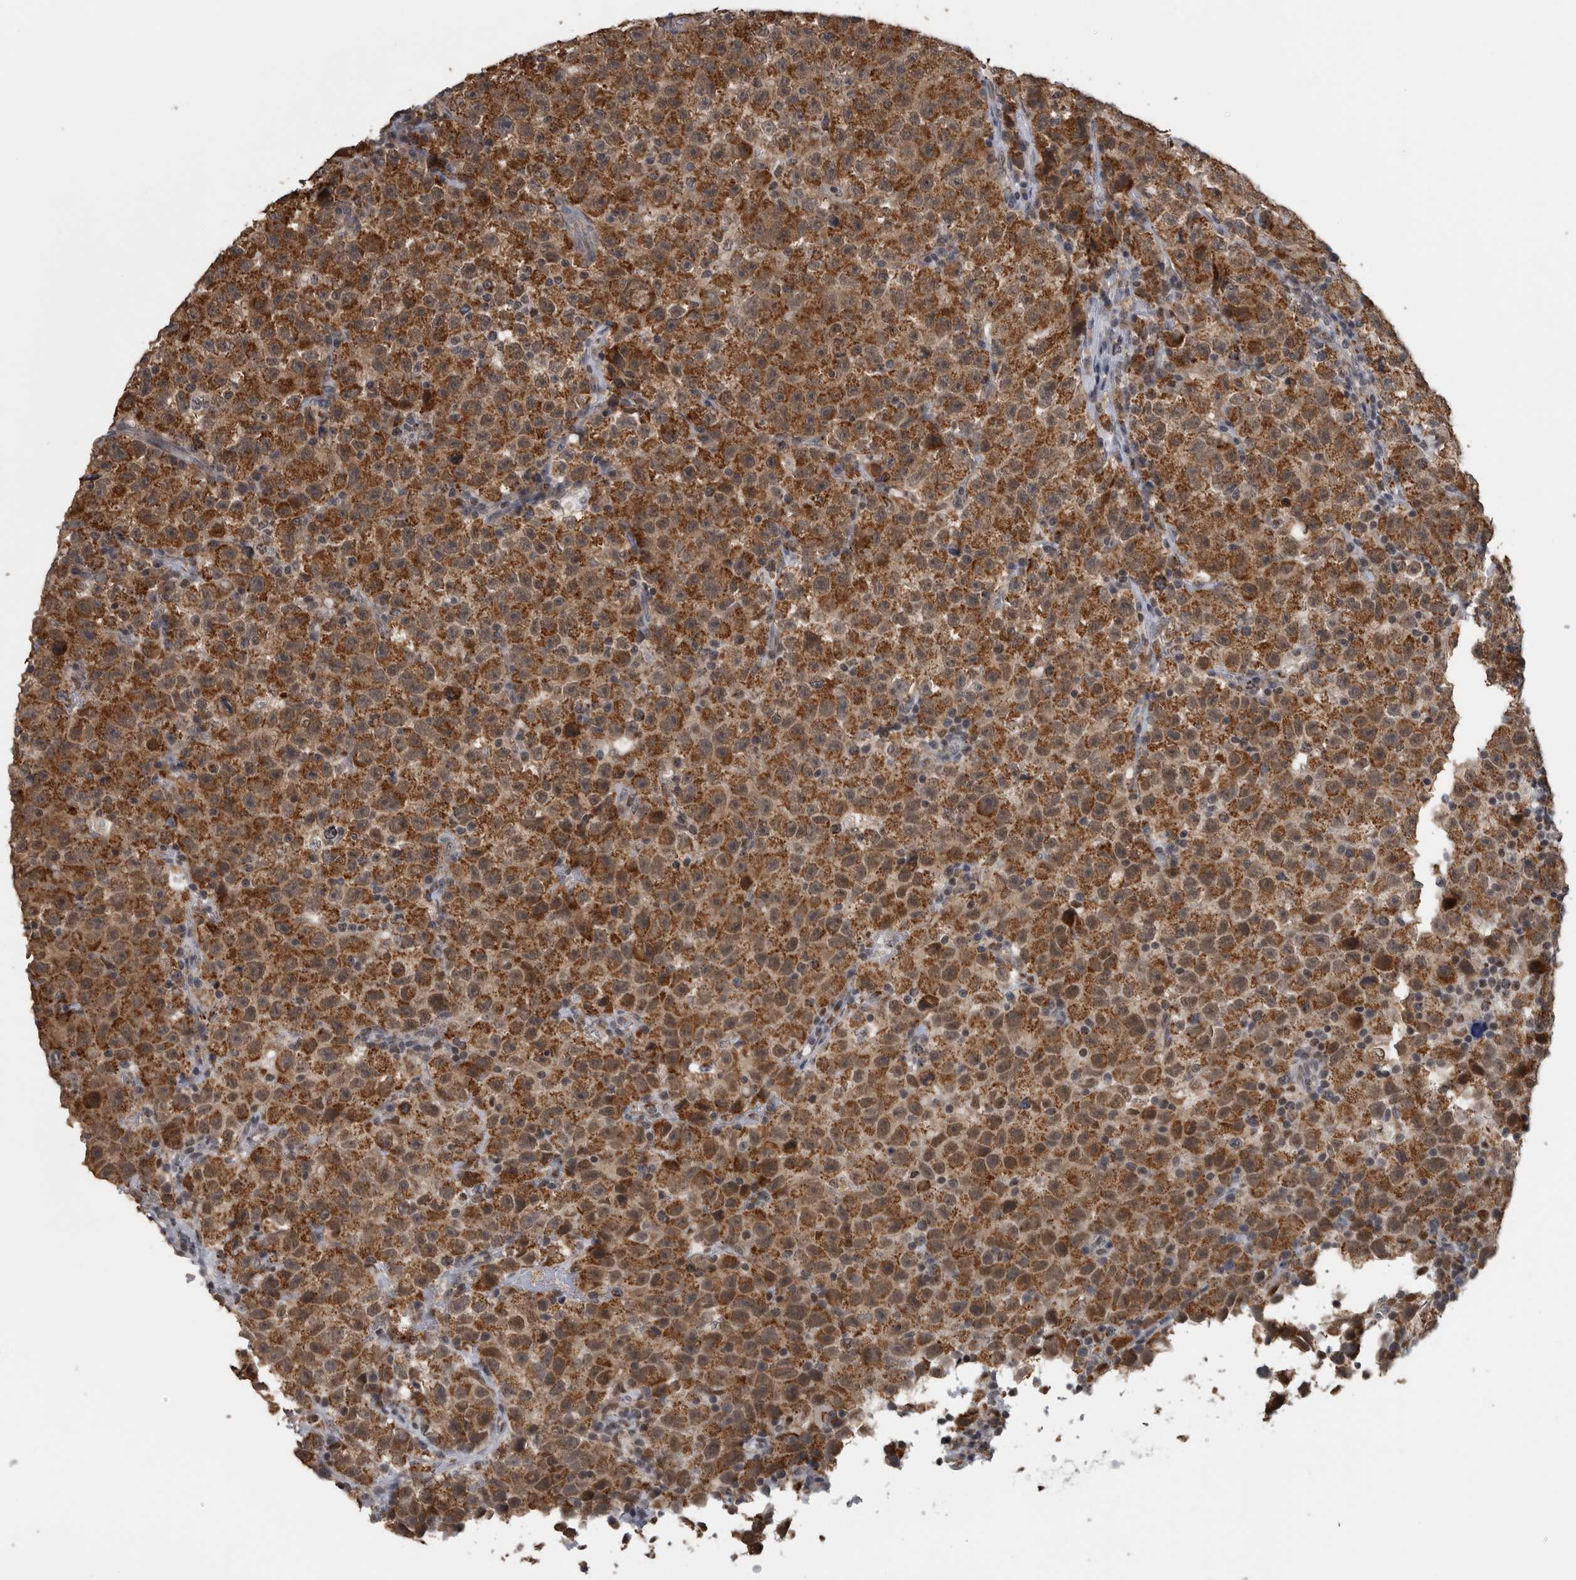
{"staining": {"intensity": "strong", "quantity": ">75%", "location": "cytoplasmic/membranous"}, "tissue": "testis cancer", "cell_type": "Tumor cells", "image_type": "cancer", "snomed": [{"axis": "morphology", "description": "Seminoma, NOS"}, {"axis": "topography", "description": "Testis"}], "caption": "This photomicrograph demonstrates testis seminoma stained with immunohistochemistry (IHC) to label a protein in brown. The cytoplasmic/membranous of tumor cells show strong positivity for the protein. Nuclei are counter-stained blue.", "gene": "OR2K2", "patient": {"sex": "male", "age": 22}}